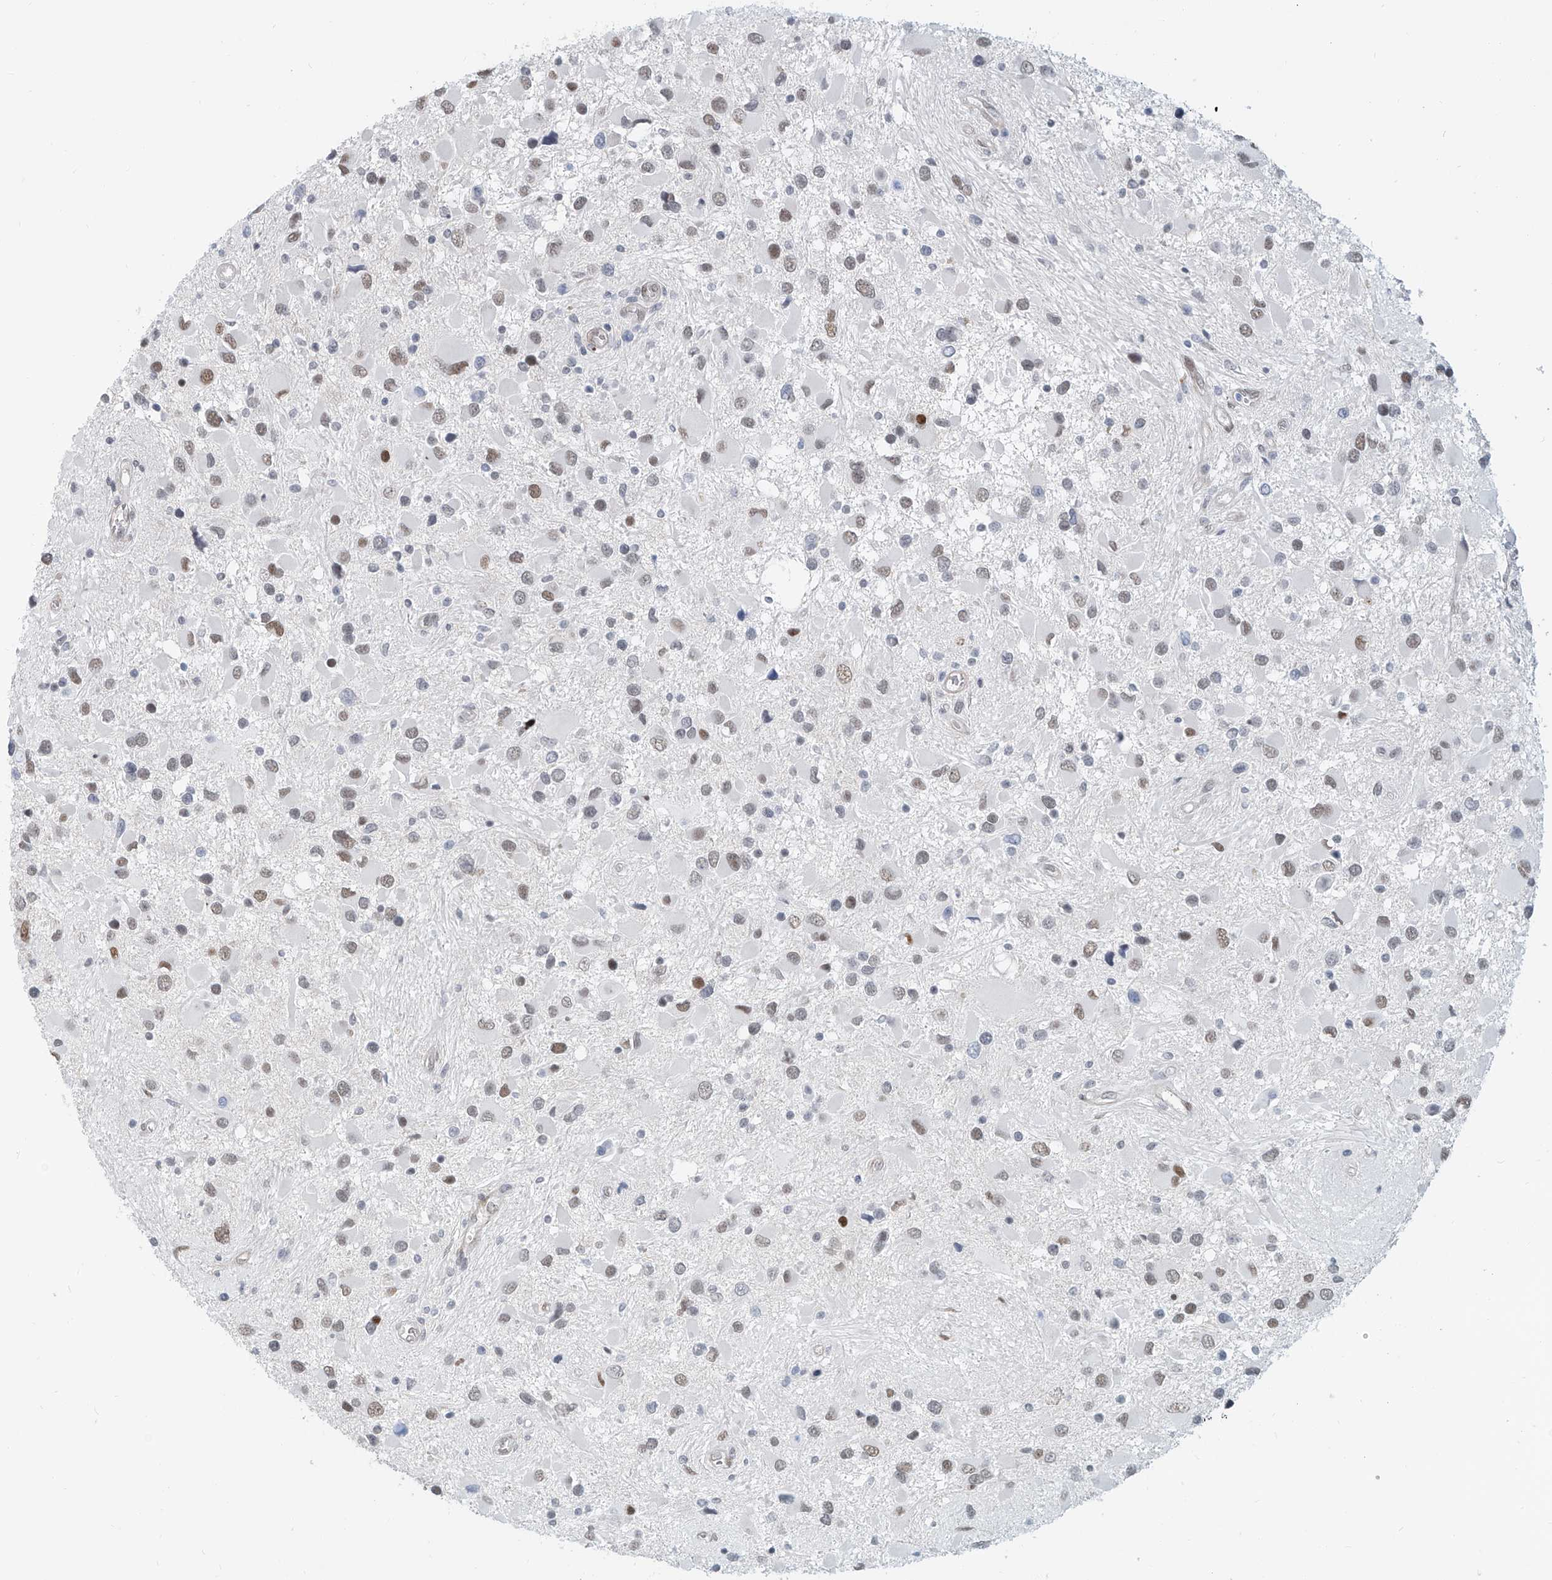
{"staining": {"intensity": "weak", "quantity": "25%-75%", "location": "nuclear"}, "tissue": "glioma", "cell_type": "Tumor cells", "image_type": "cancer", "snomed": [{"axis": "morphology", "description": "Glioma, malignant, High grade"}, {"axis": "topography", "description": "Brain"}], "caption": "The micrograph reveals immunohistochemical staining of glioma. There is weak nuclear positivity is present in approximately 25%-75% of tumor cells.", "gene": "SASH1", "patient": {"sex": "male", "age": 53}}